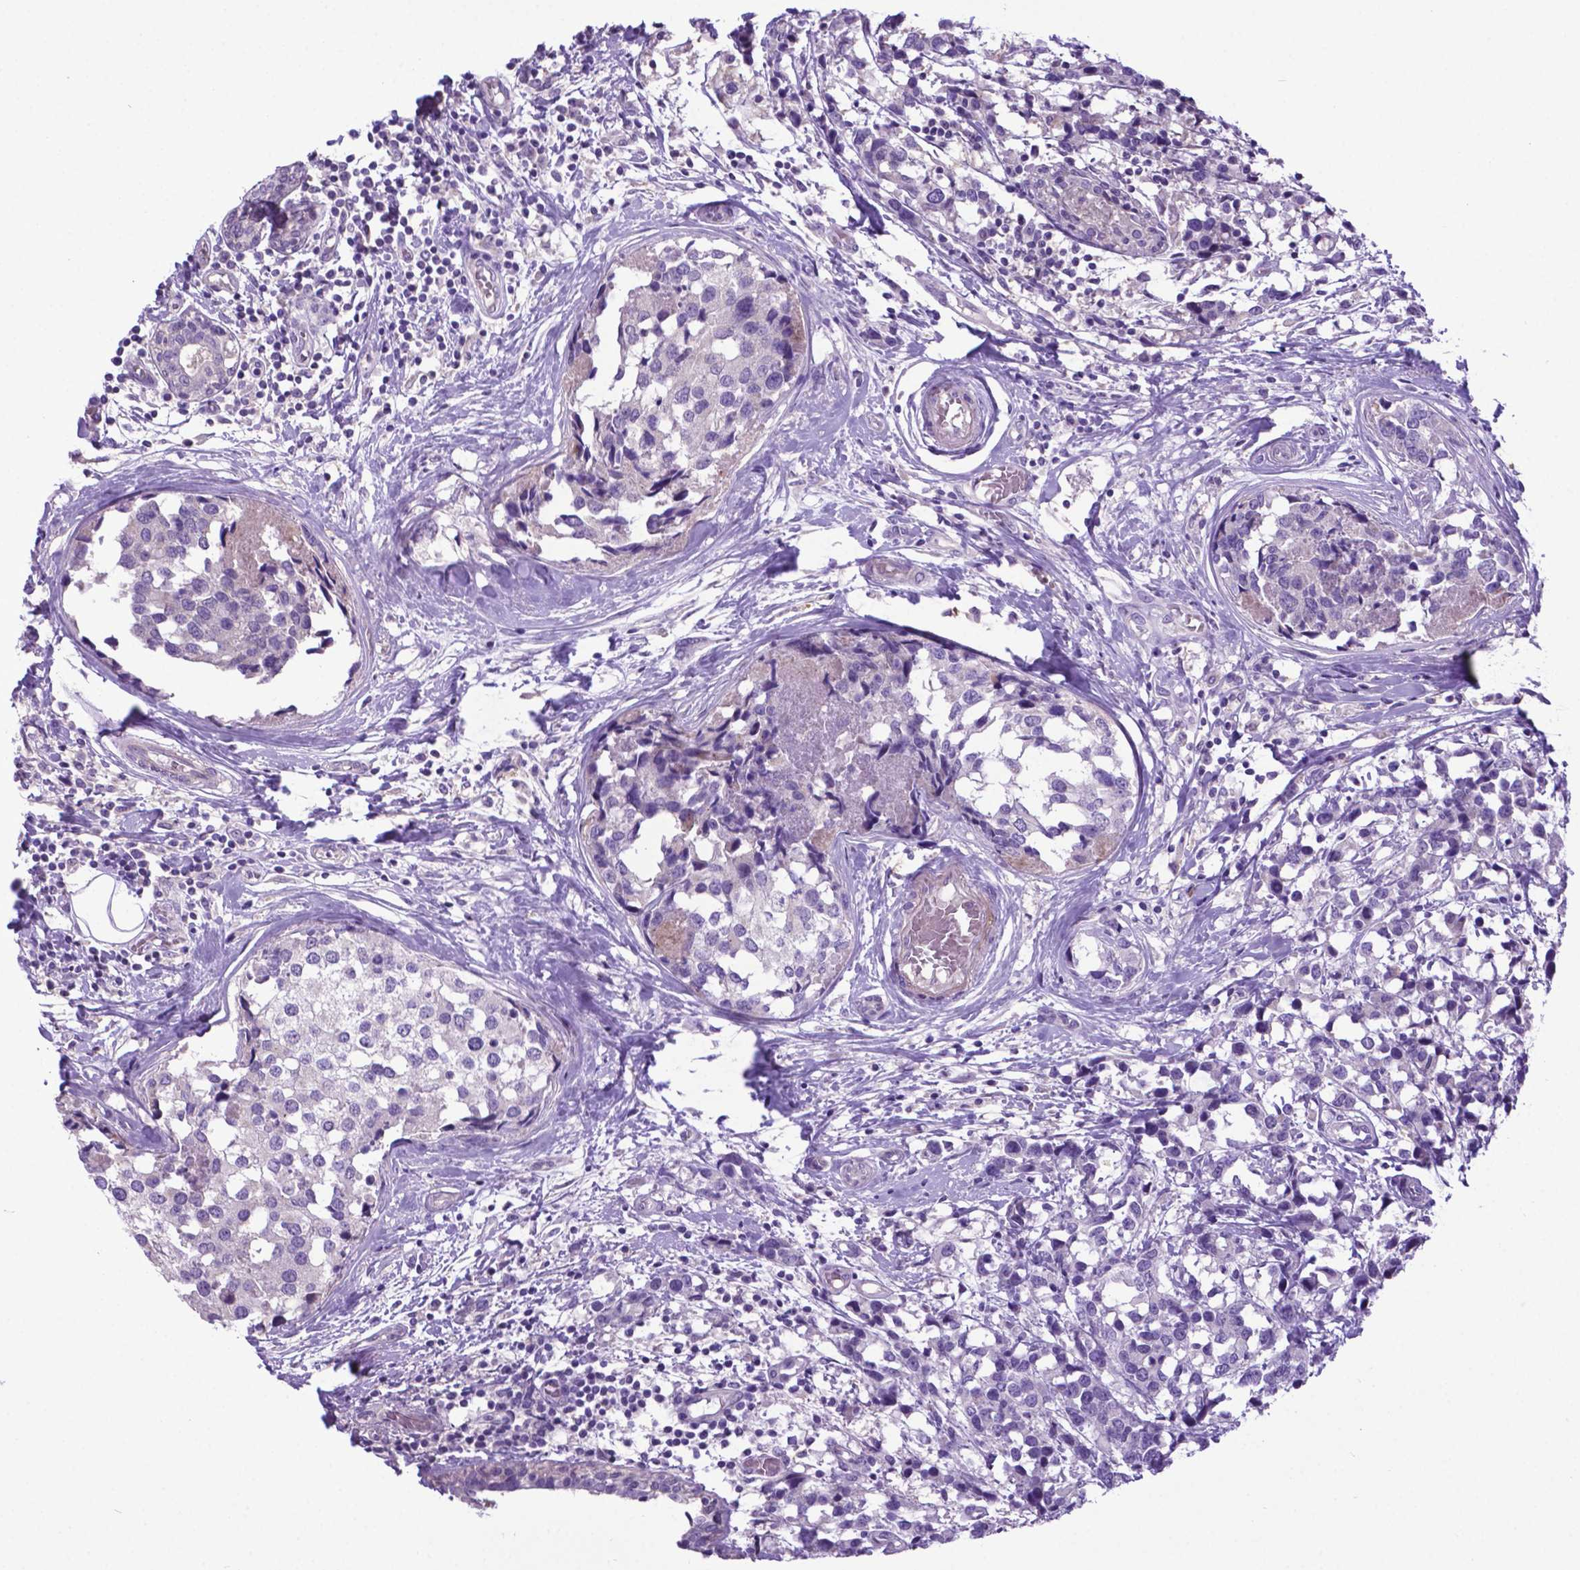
{"staining": {"intensity": "negative", "quantity": "none", "location": "none"}, "tissue": "breast cancer", "cell_type": "Tumor cells", "image_type": "cancer", "snomed": [{"axis": "morphology", "description": "Lobular carcinoma"}, {"axis": "topography", "description": "Breast"}], "caption": "Histopathology image shows no significant protein staining in tumor cells of breast cancer (lobular carcinoma).", "gene": "ADRA2B", "patient": {"sex": "female", "age": 59}}